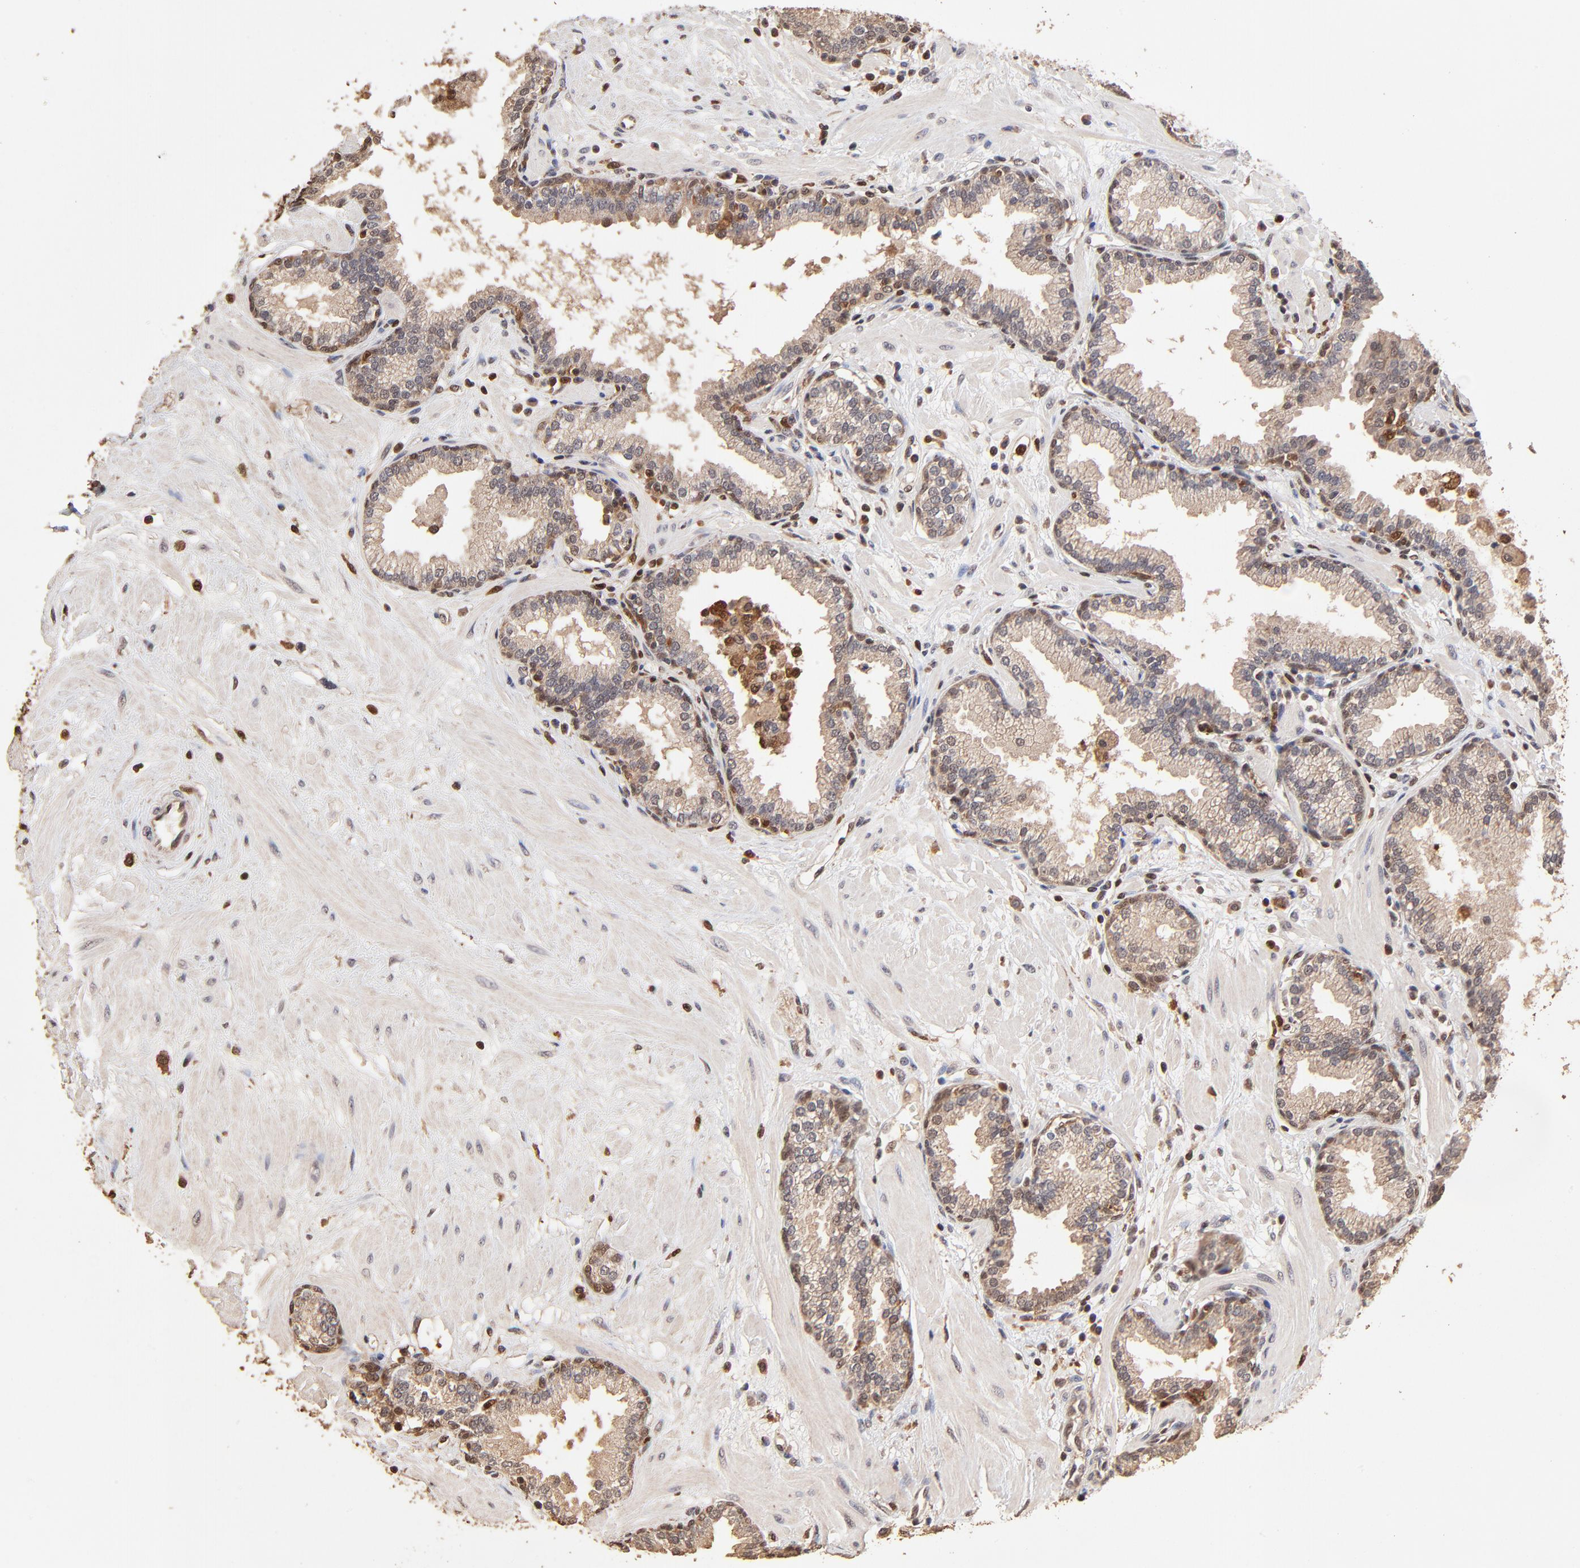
{"staining": {"intensity": "weak", "quantity": "25%-75%", "location": "cytoplasmic/membranous,nuclear"}, "tissue": "prostate", "cell_type": "Glandular cells", "image_type": "normal", "snomed": [{"axis": "morphology", "description": "Normal tissue, NOS"}, {"axis": "topography", "description": "Prostate"}], "caption": "Protein staining by immunohistochemistry shows weak cytoplasmic/membranous,nuclear staining in approximately 25%-75% of glandular cells in normal prostate.", "gene": "CASP1", "patient": {"sex": "male", "age": 64}}